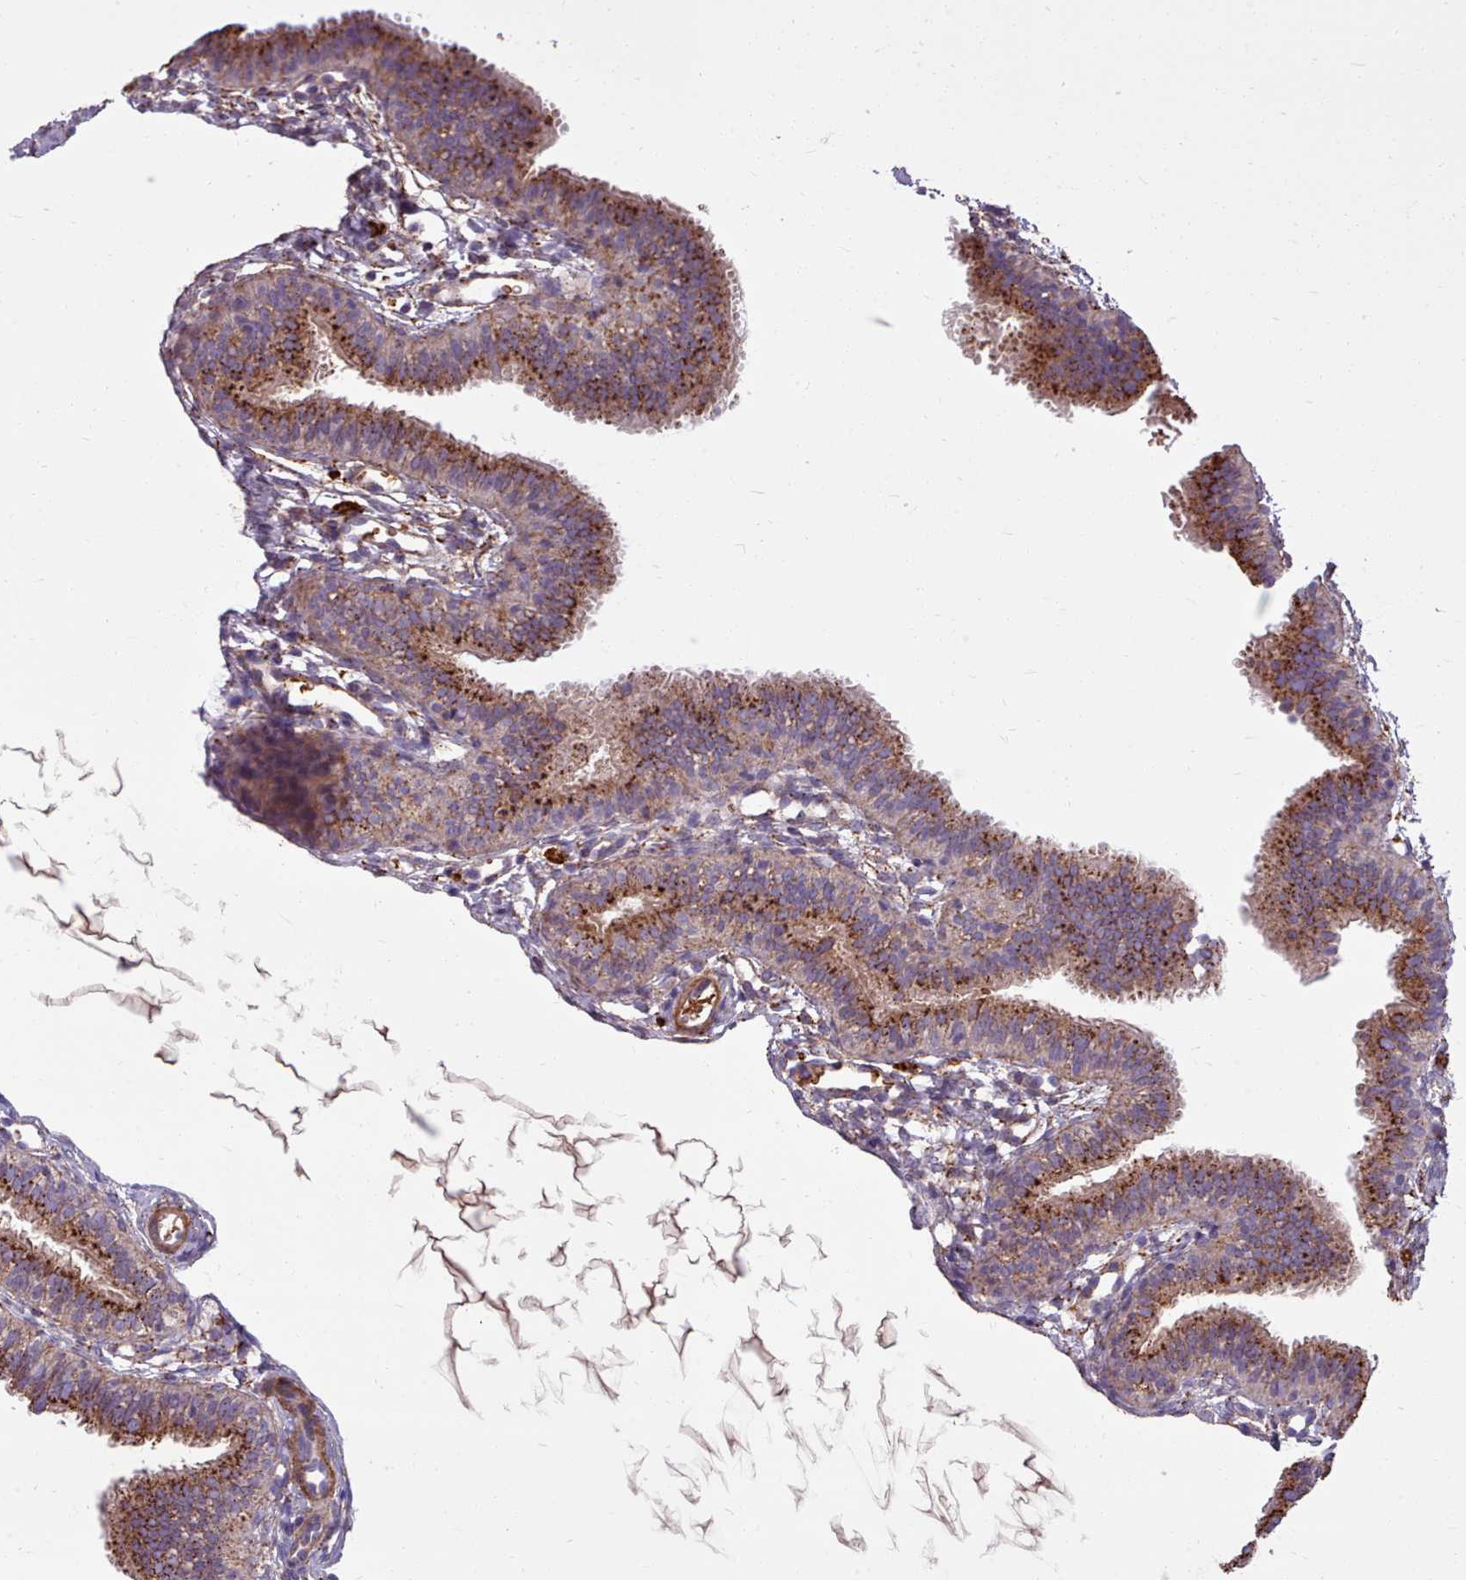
{"staining": {"intensity": "strong", "quantity": ">75%", "location": "cytoplasmic/membranous"}, "tissue": "fallopian tube", "cell_type": "Glandular cells", "image_type": "normal", "snomed": [{"axis": "morphology", "description": "Normal tissue, NOS"}, {"axis": "topography", "description": "Fallopian tube"}], "caption": "Immunohistochemical staining of benign fallopian tube shows strong cytoplasmic/membranous protein positivity in approximately >75% of glandular cells.", "gene": "PACSIN3", "patient": {"sex": "female", "age": 35}}